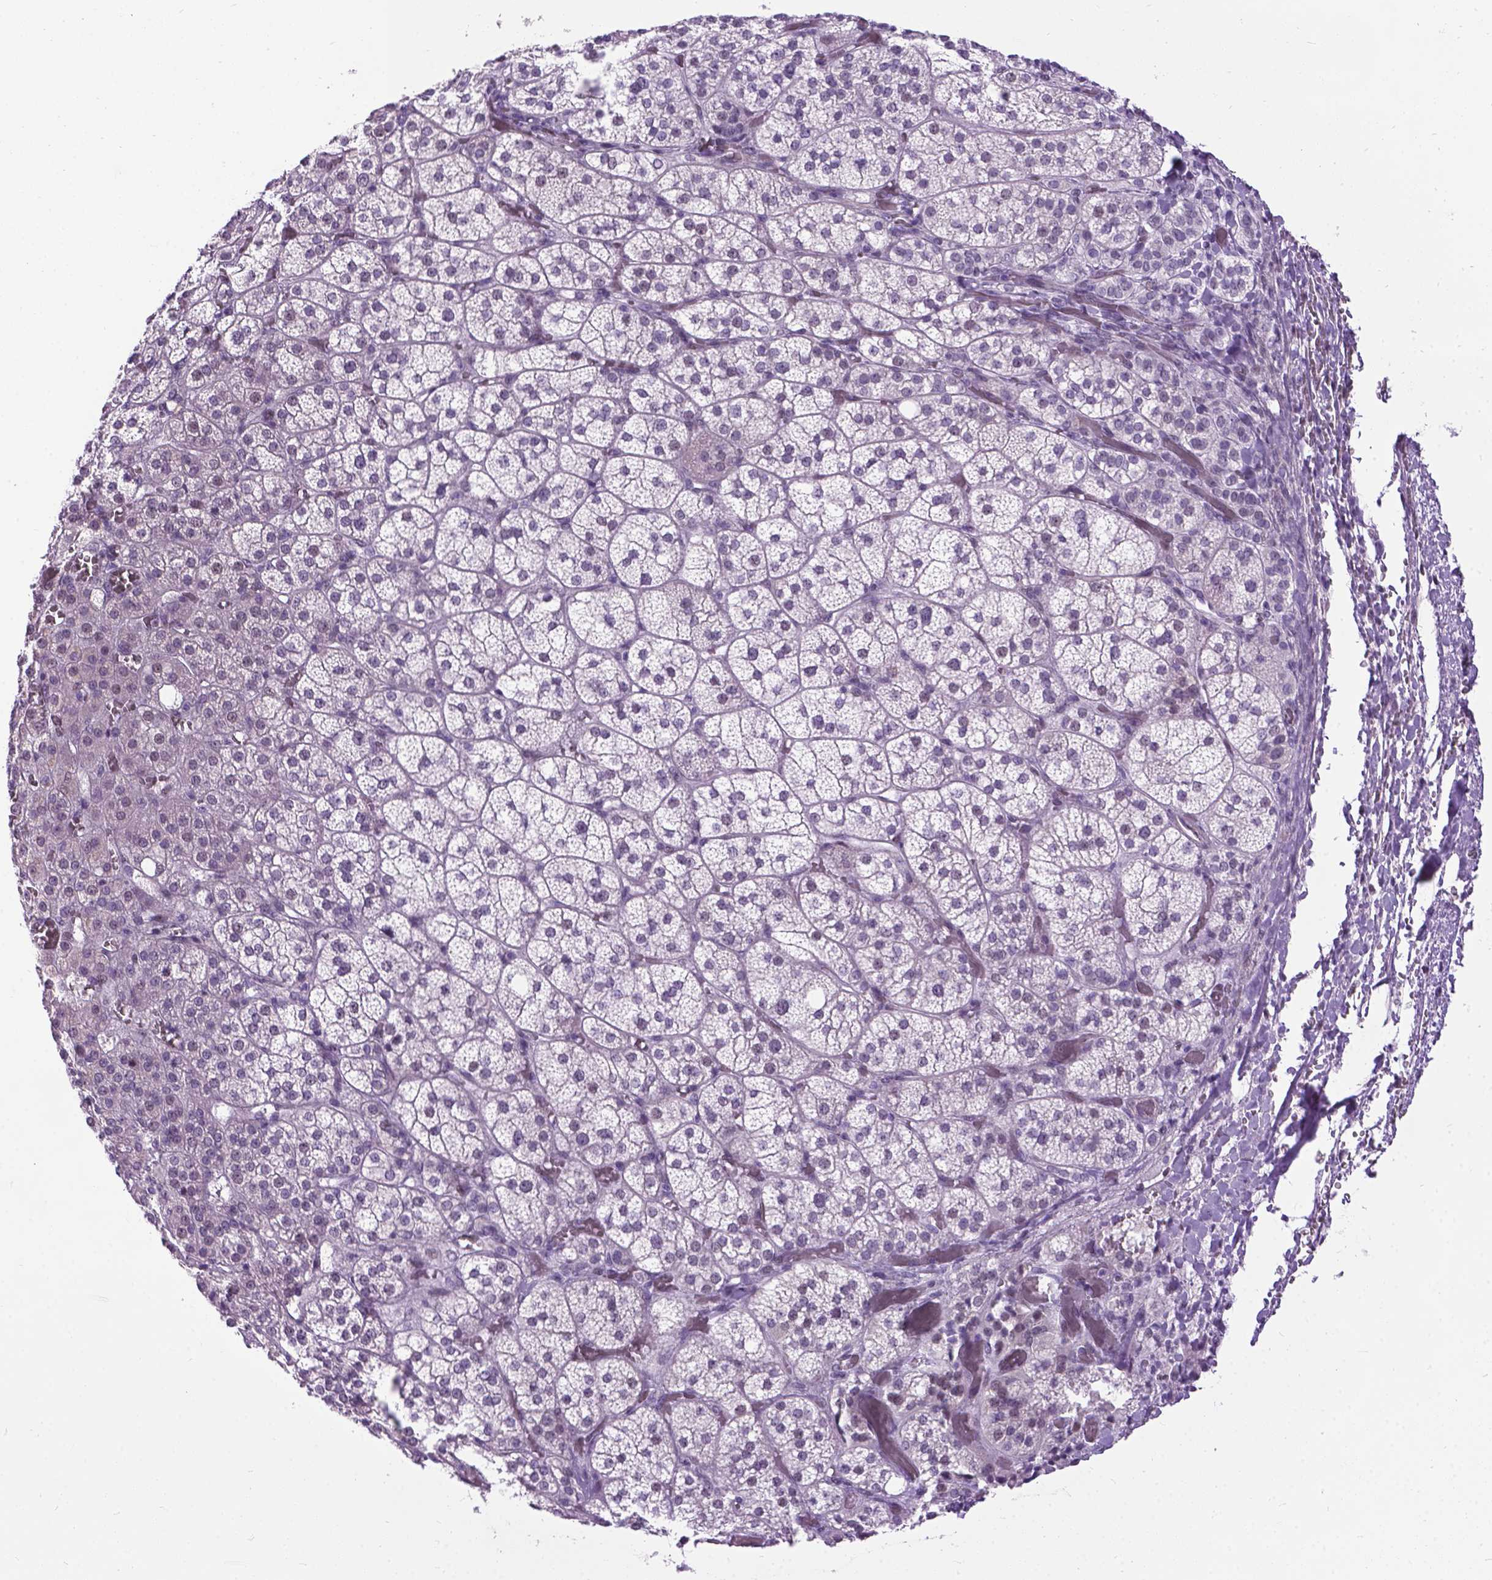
{"staining": {"intensity": "weak", "quantity": "<25%", "location": "nuclear"}, "tissue": "adrenal gland", "cell_type": "Glandular cells", "image_type": "normal", "snomed": [{"axis": "morphology", "description": "Normal tissue, NOS"}, {"axis": "topography", "description": "Adrenal gland"}], "caption": "DAB immunohistochemical staining of unremarkable human adrenal gland exhibits no significant expression in glandular cells.", "gene": "PROB1", "patient": {"sex": "female", "age": 60}}